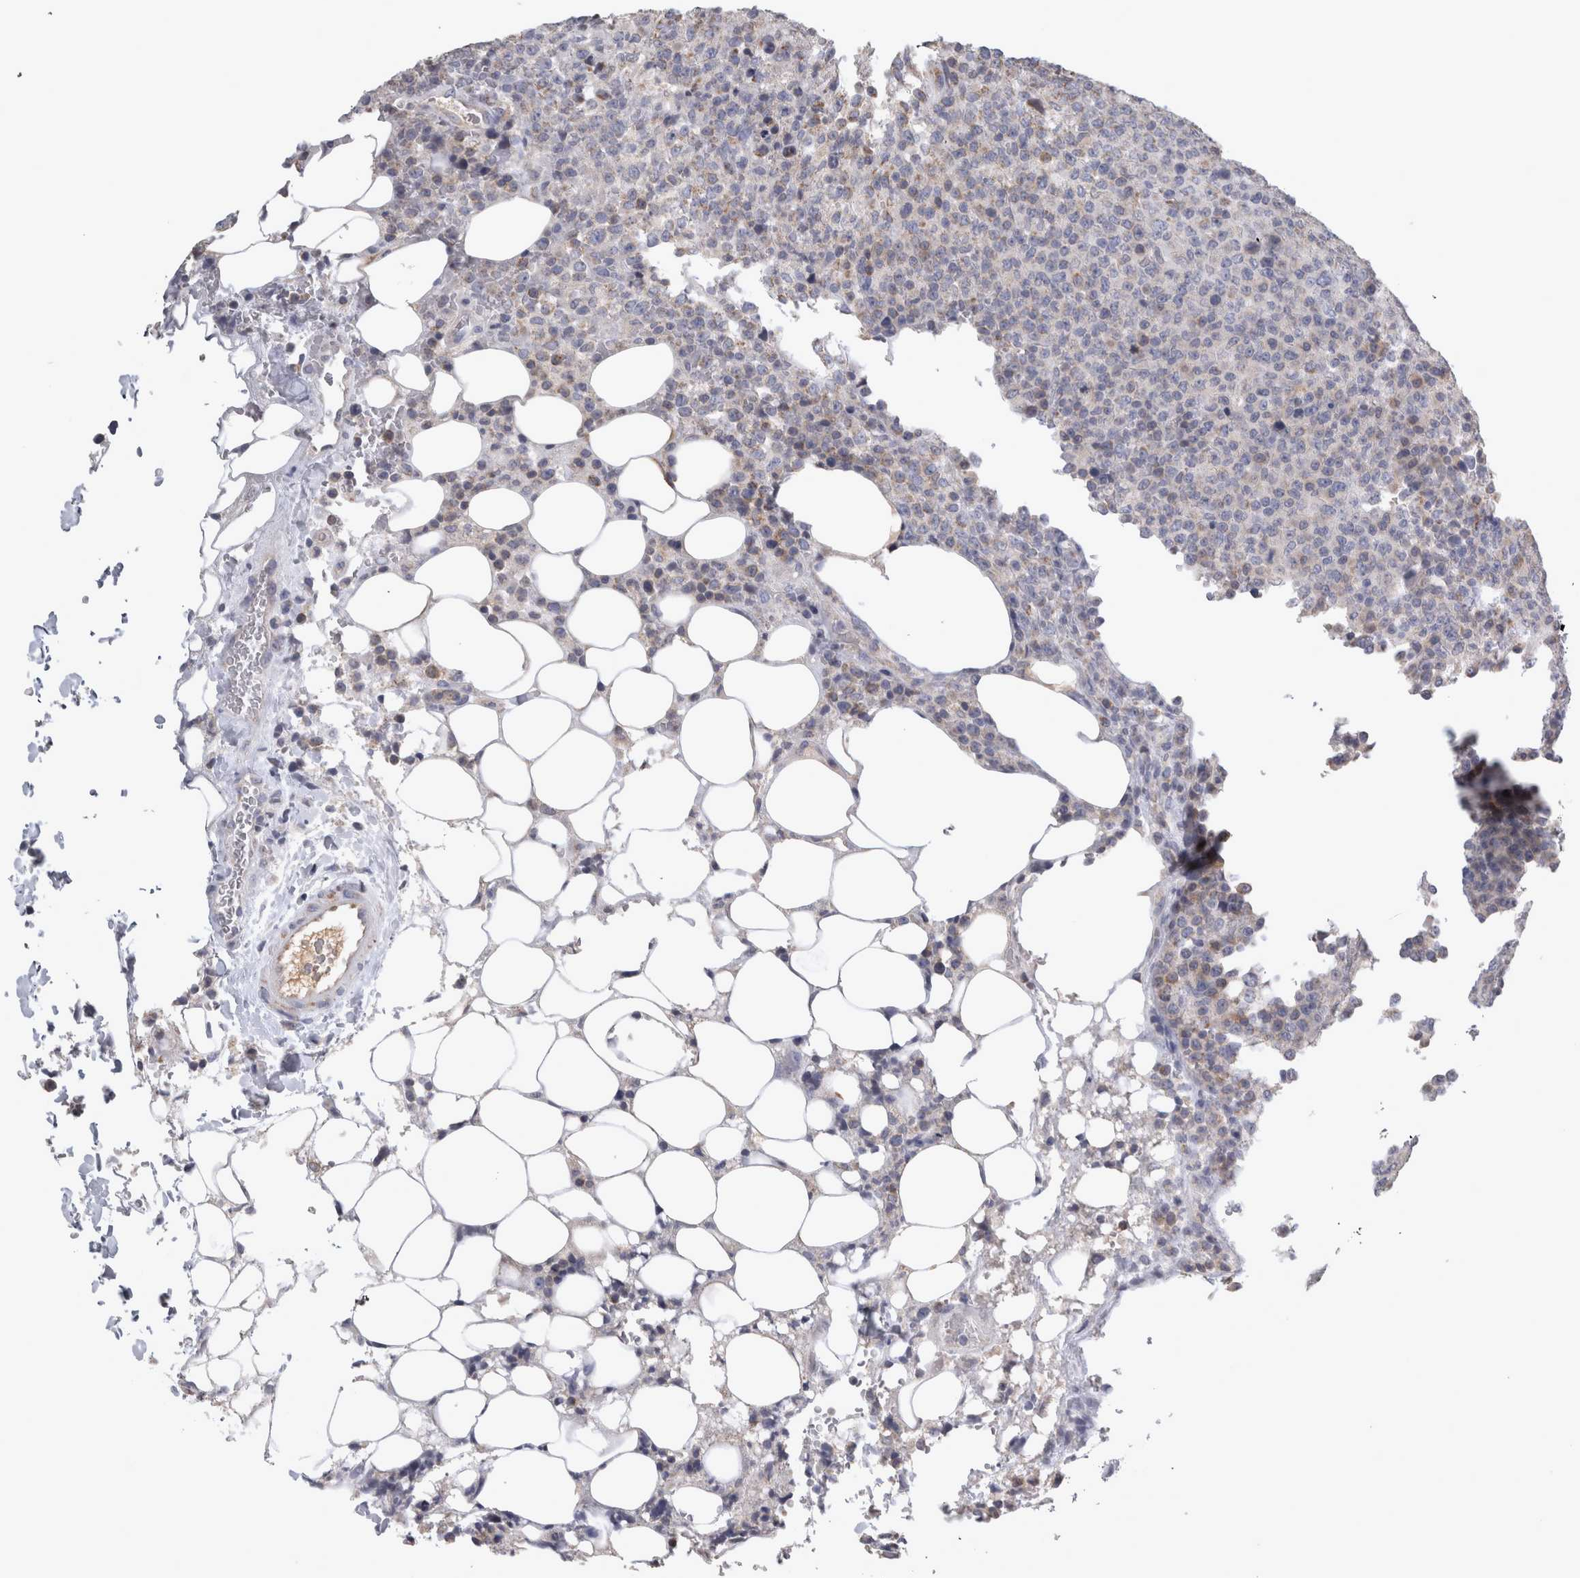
{"staining": {"intensity": "negative", "quantity": "none", "location": "none"}, "tissue": "lymphoma", "cell_type": "Tumor cells", "image_type": "cancer", "snomed": [{"axis": "morphology", "description": "Malignant lymphoma, non-Hodgkin's type, High grade"}, {"axis": "topography", "description": "Lymph node"}], "caption": "Tumor cells show no significant staining in high-grade malignant lymphoma, non-Hodgkin's type.", "gene": "TCAP", "patient": {"sex": "male", "age": 13}}